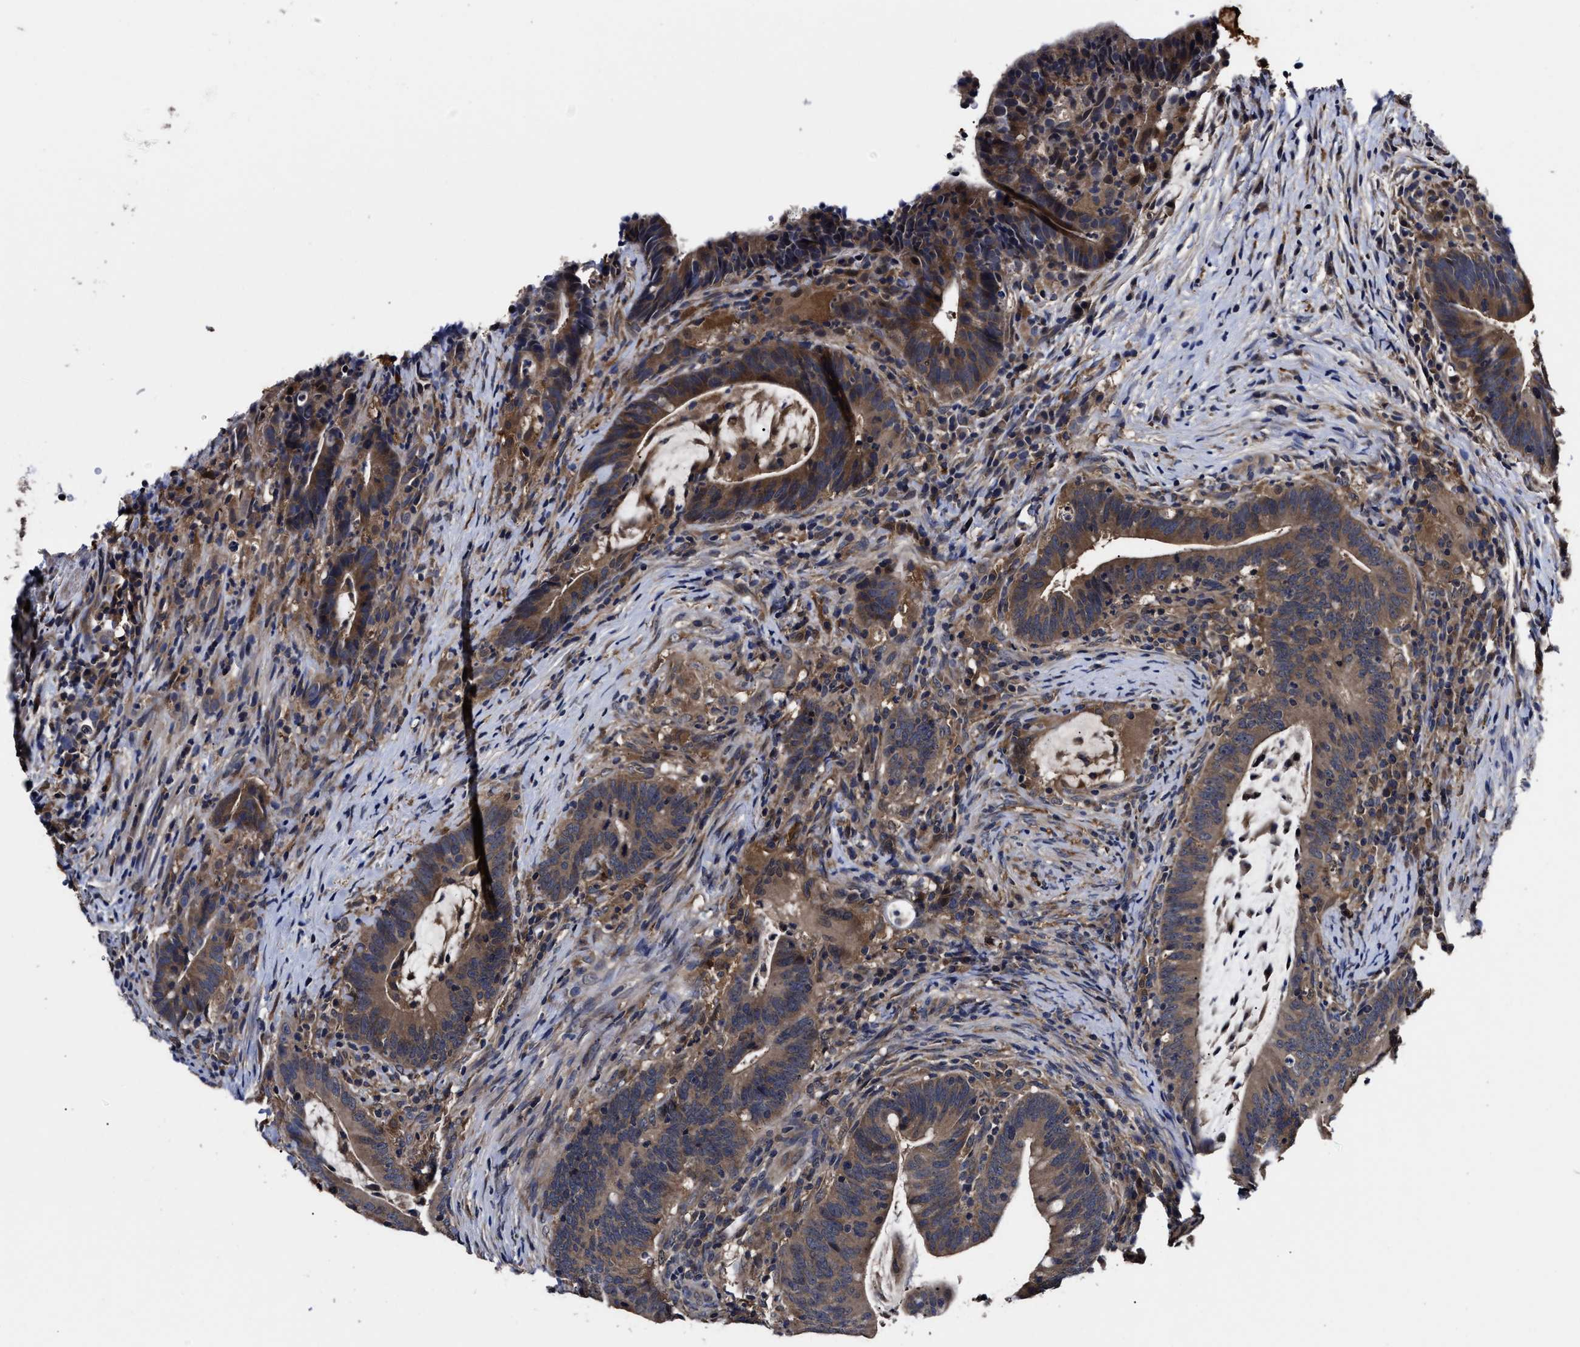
{"staining": {"intensity": "moderate", "quantity": ">75%", "location": "cytoplasmic/membranous"}, "tissue": "colorectal cancer", "cell_type": "Tumor cells", "image_type": "cancer", "snomed": [{"axis": "morphology", "description": "Adenocarcinoma, NOS"}, {"axis": "topography", "description": "Colon"}], "caption": "Adenocarcinoma (colorectal) was stained to show a protein in brown. There is medium levels of moderate cytoplasmic/membranous positivity in approximately >75% of tumor cells.", "gene": "SOCS5", "patient": {"sex": "female", "age": 66}}